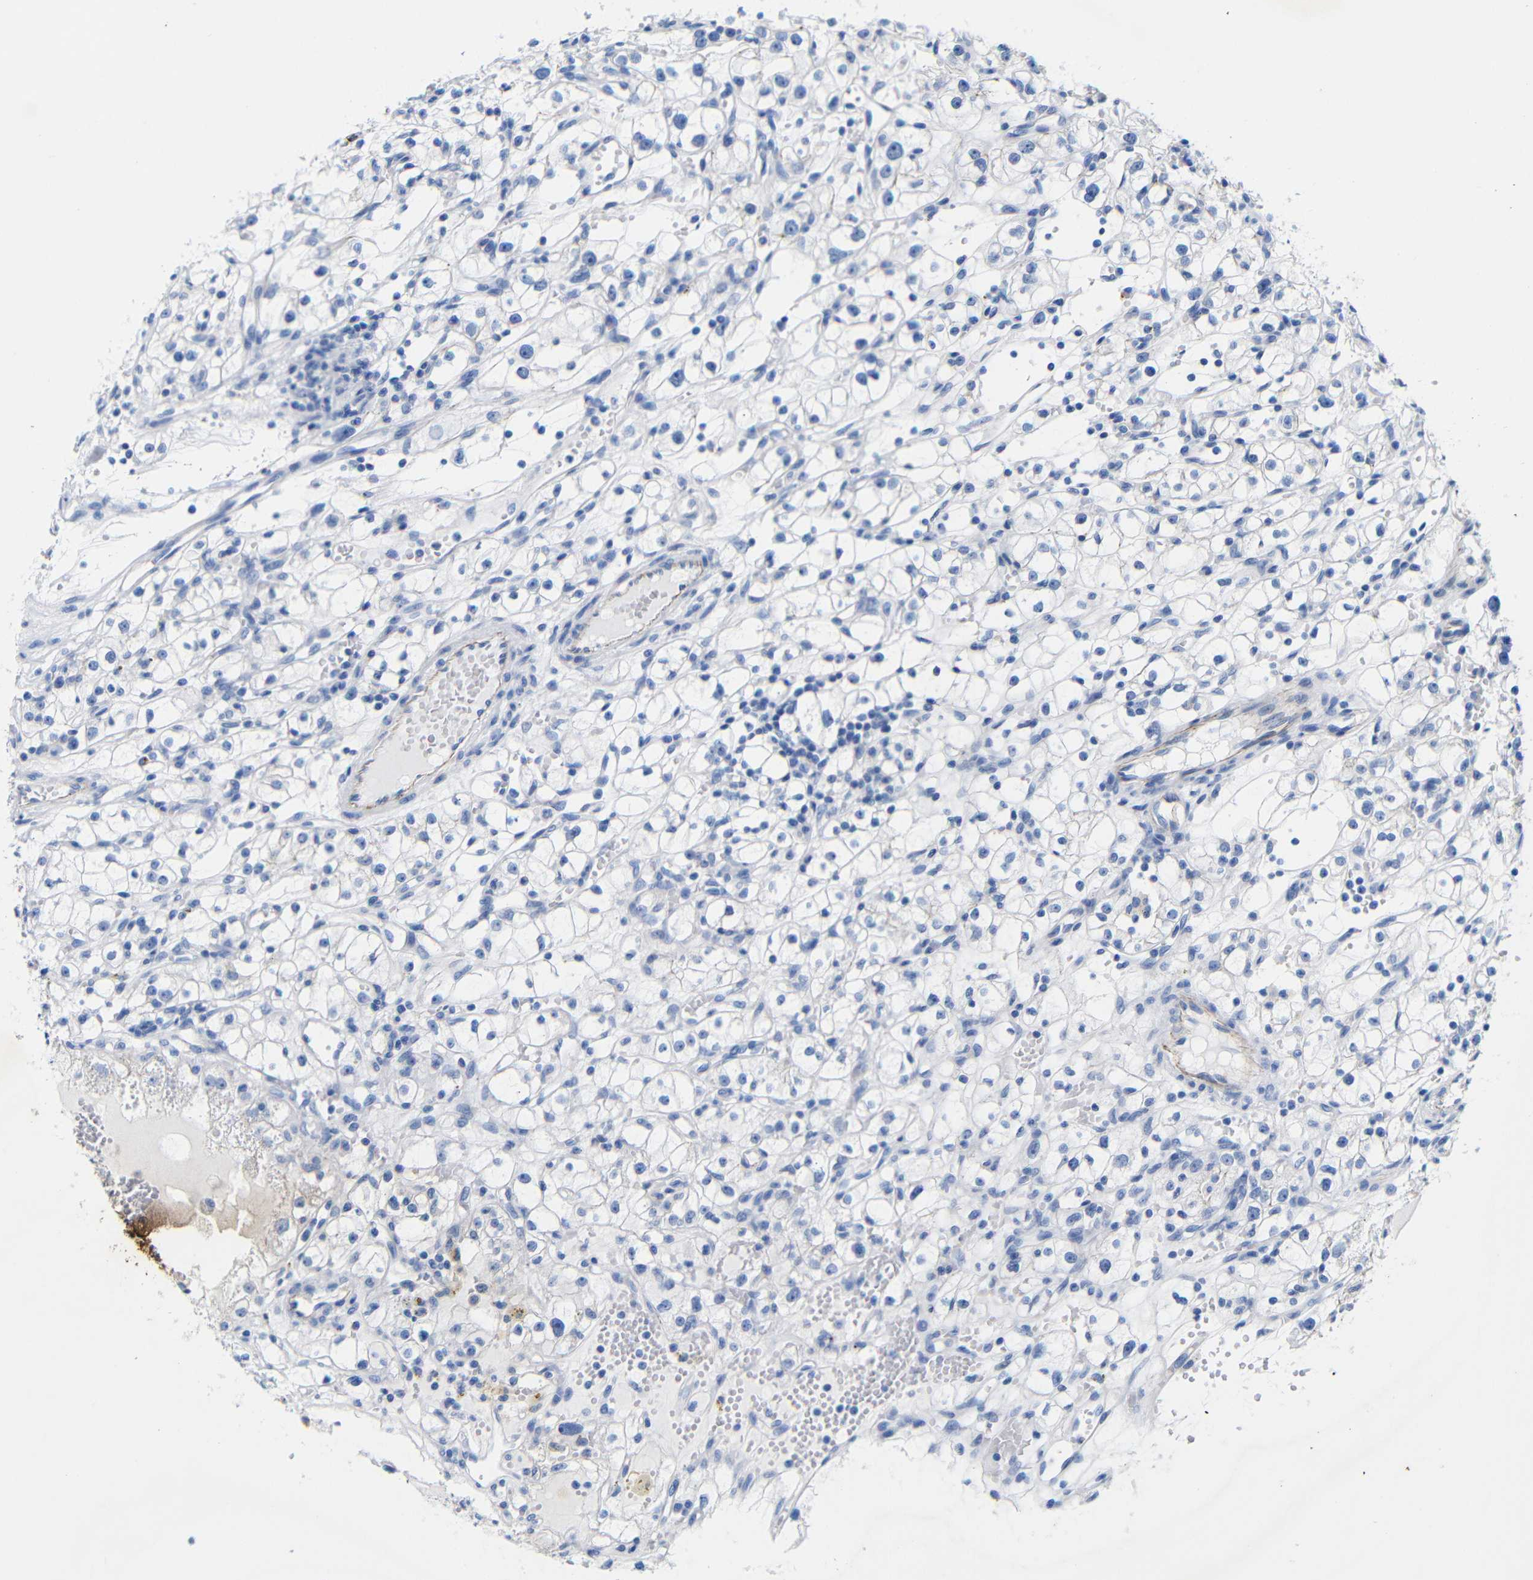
{"staining": {"intensity": "negative", "quantity": "none", "location": "none"}, "tissue": "renal cancer", "cell_type": "Tumor cells", "image_type": "cancer", "snomed": [{"axis": "morphology", "description": "Adenocarcinoma, NOS"}, {"axis": "topography", "description": "Kidney"}], "caption": "This is an IHC image of human renal adenocarcinoma. There is no staining in tumor cells.", "gene": "CGNL1", "patient": {"sex": "male", "age": 56}}